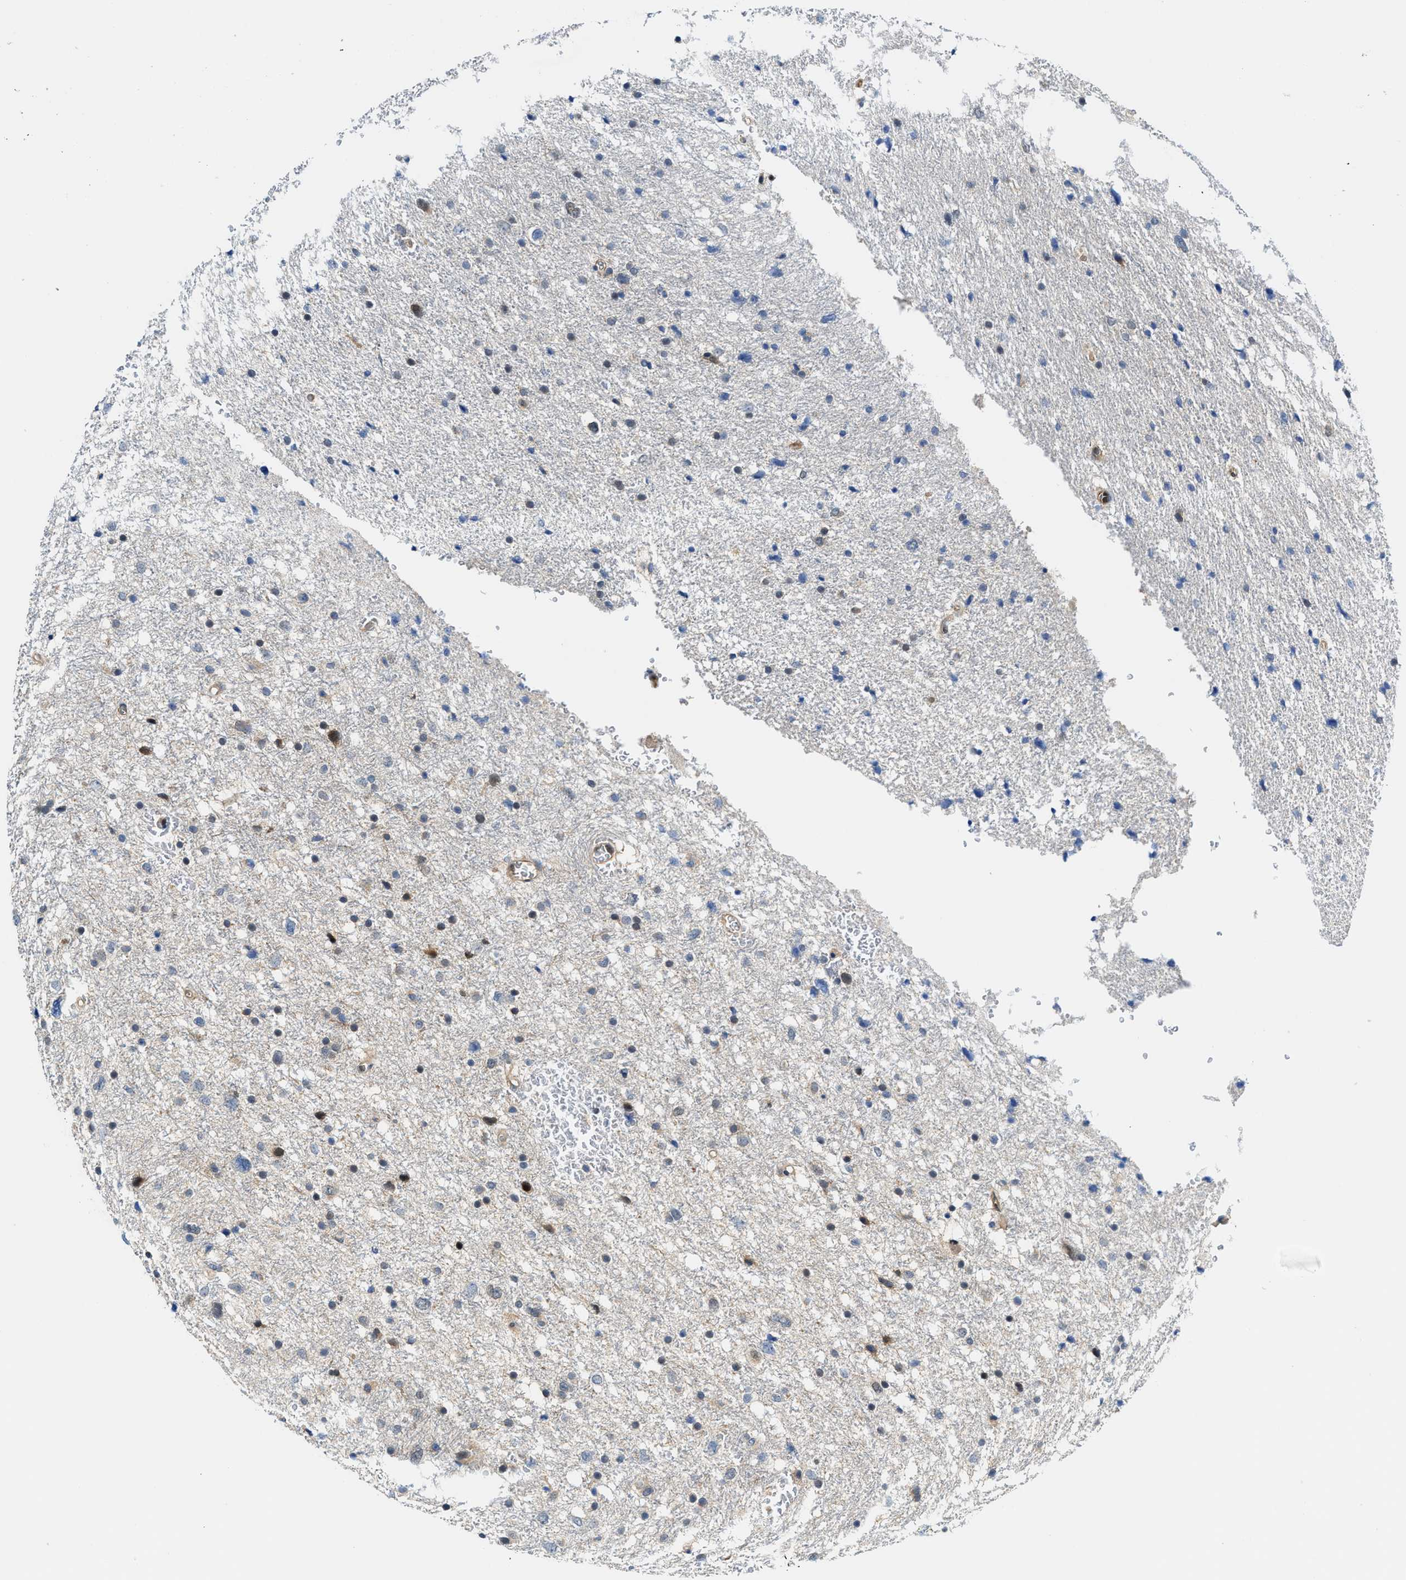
{"staining": {"intensity": "moderate", "quantity": "<25%", "location": "cytoplasmic/membranous,nuclear"}, "tissue": "glioma", "cell_type": "Tumor cells", "image_type": "cancer", "snomed": [{"axis": "morphology", "description": "Glioma, malignant, Low grade"}, {"axis": "topography", "description": "Brain"}], "caption": "Brown immunohistochemical staining in glioma demonstrates moderate cytoplasmic/membranous and nuclear positivity in about <25% of tumor cells.", "gene": "LTA4H", "patient": {"sex": "female", "age": 37}}